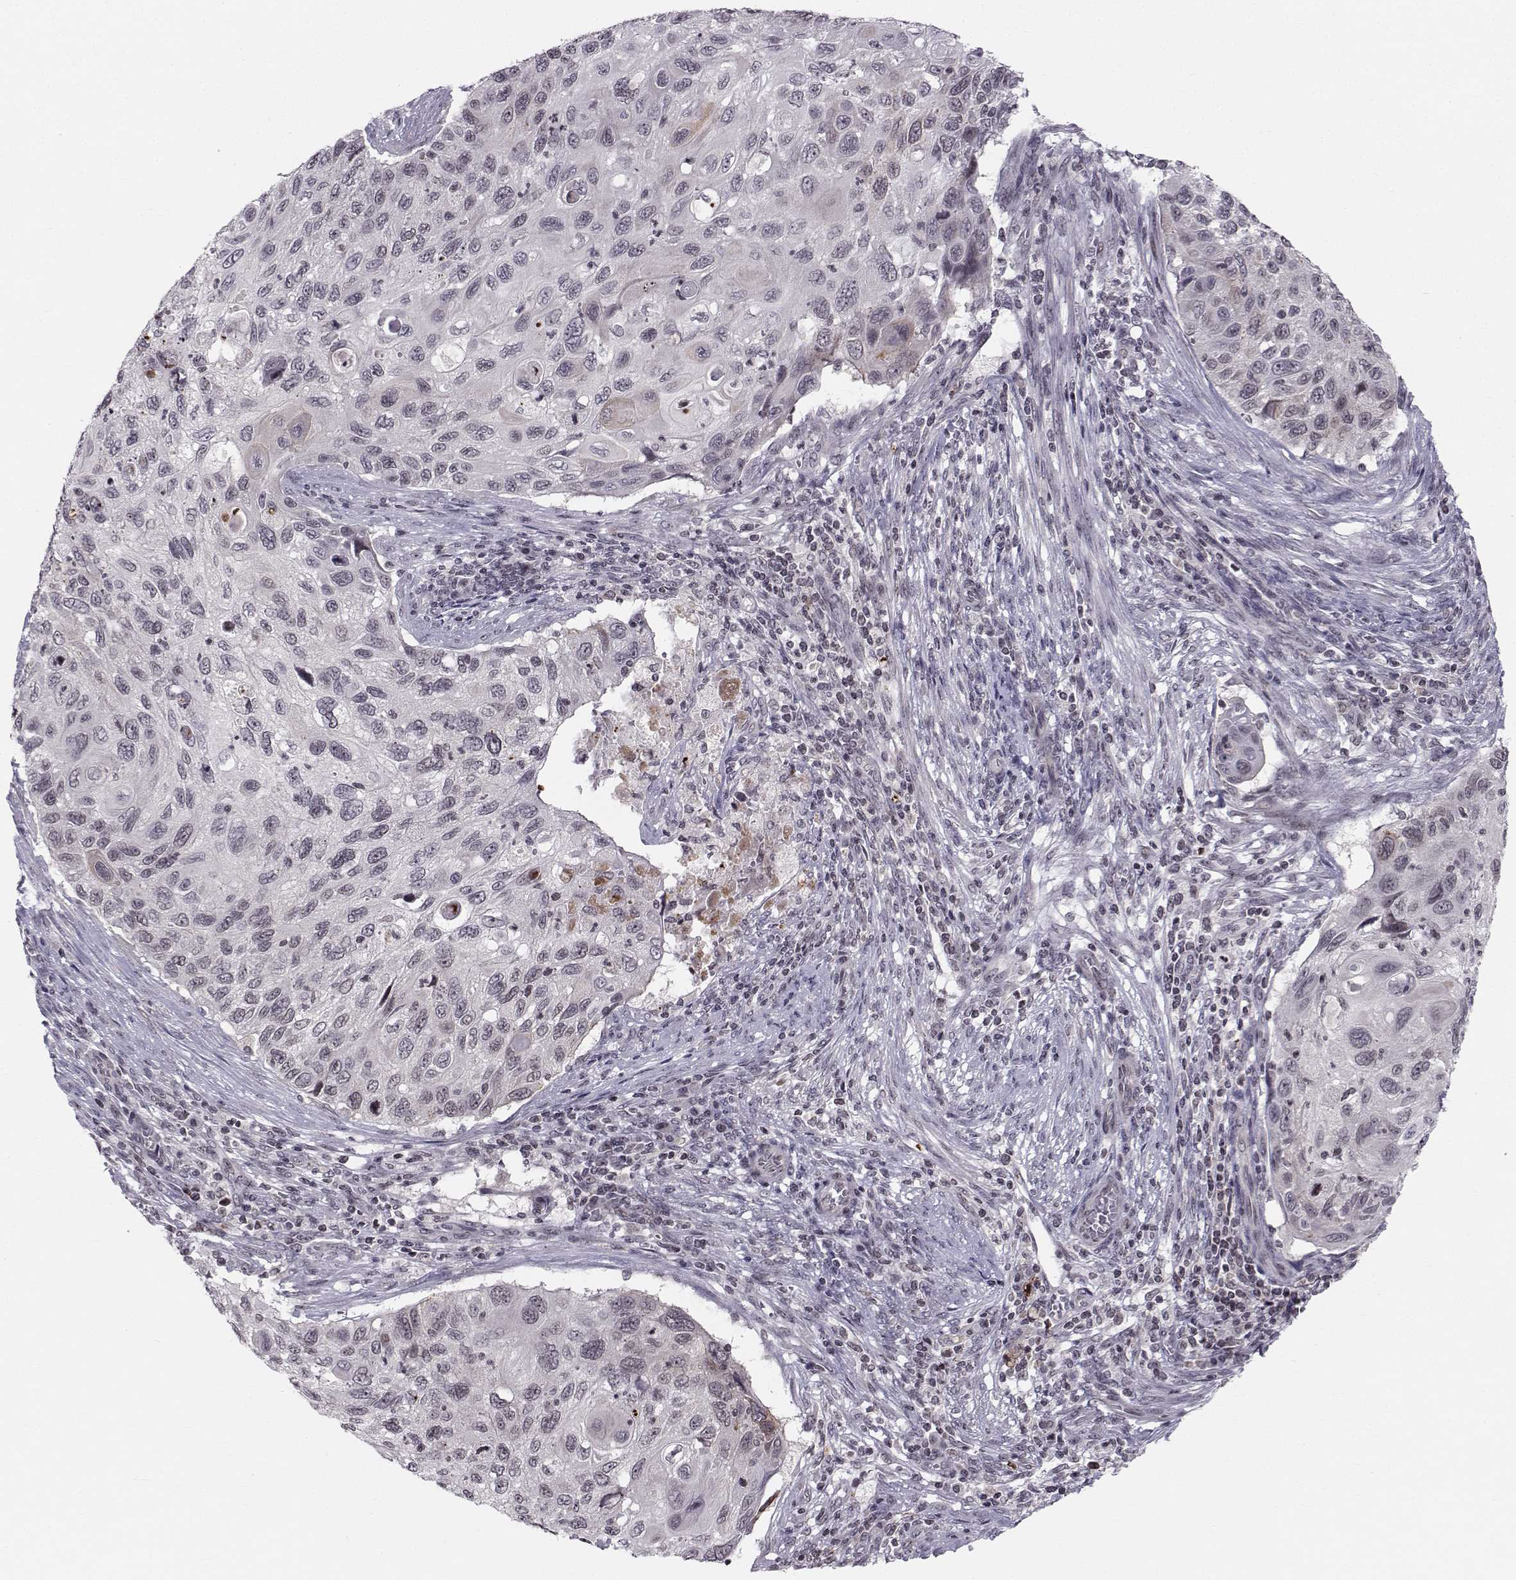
{"staining": {"intensity": "negative", "quantity": "none", "location": "none"}, "tissue": "cervical cancer", "cell_type": "Tumor cells", "image_type": "cancer", "snomed": [{"axis": "morphology", "description": "Squamous cell carcinoma, NOS"}, {"axis": "topography", "description": "Cervix"}], "caption": "This is a histopathology image of immunohistochemistry staining of cervical cancer, which shows no expression in tumor cells. (DAB (3,3'-diaminobenzidine) IHC with hematoxylin counter stain).", "gene": "MARCHF4", "patient": {"sex": "female", "age": 70}}